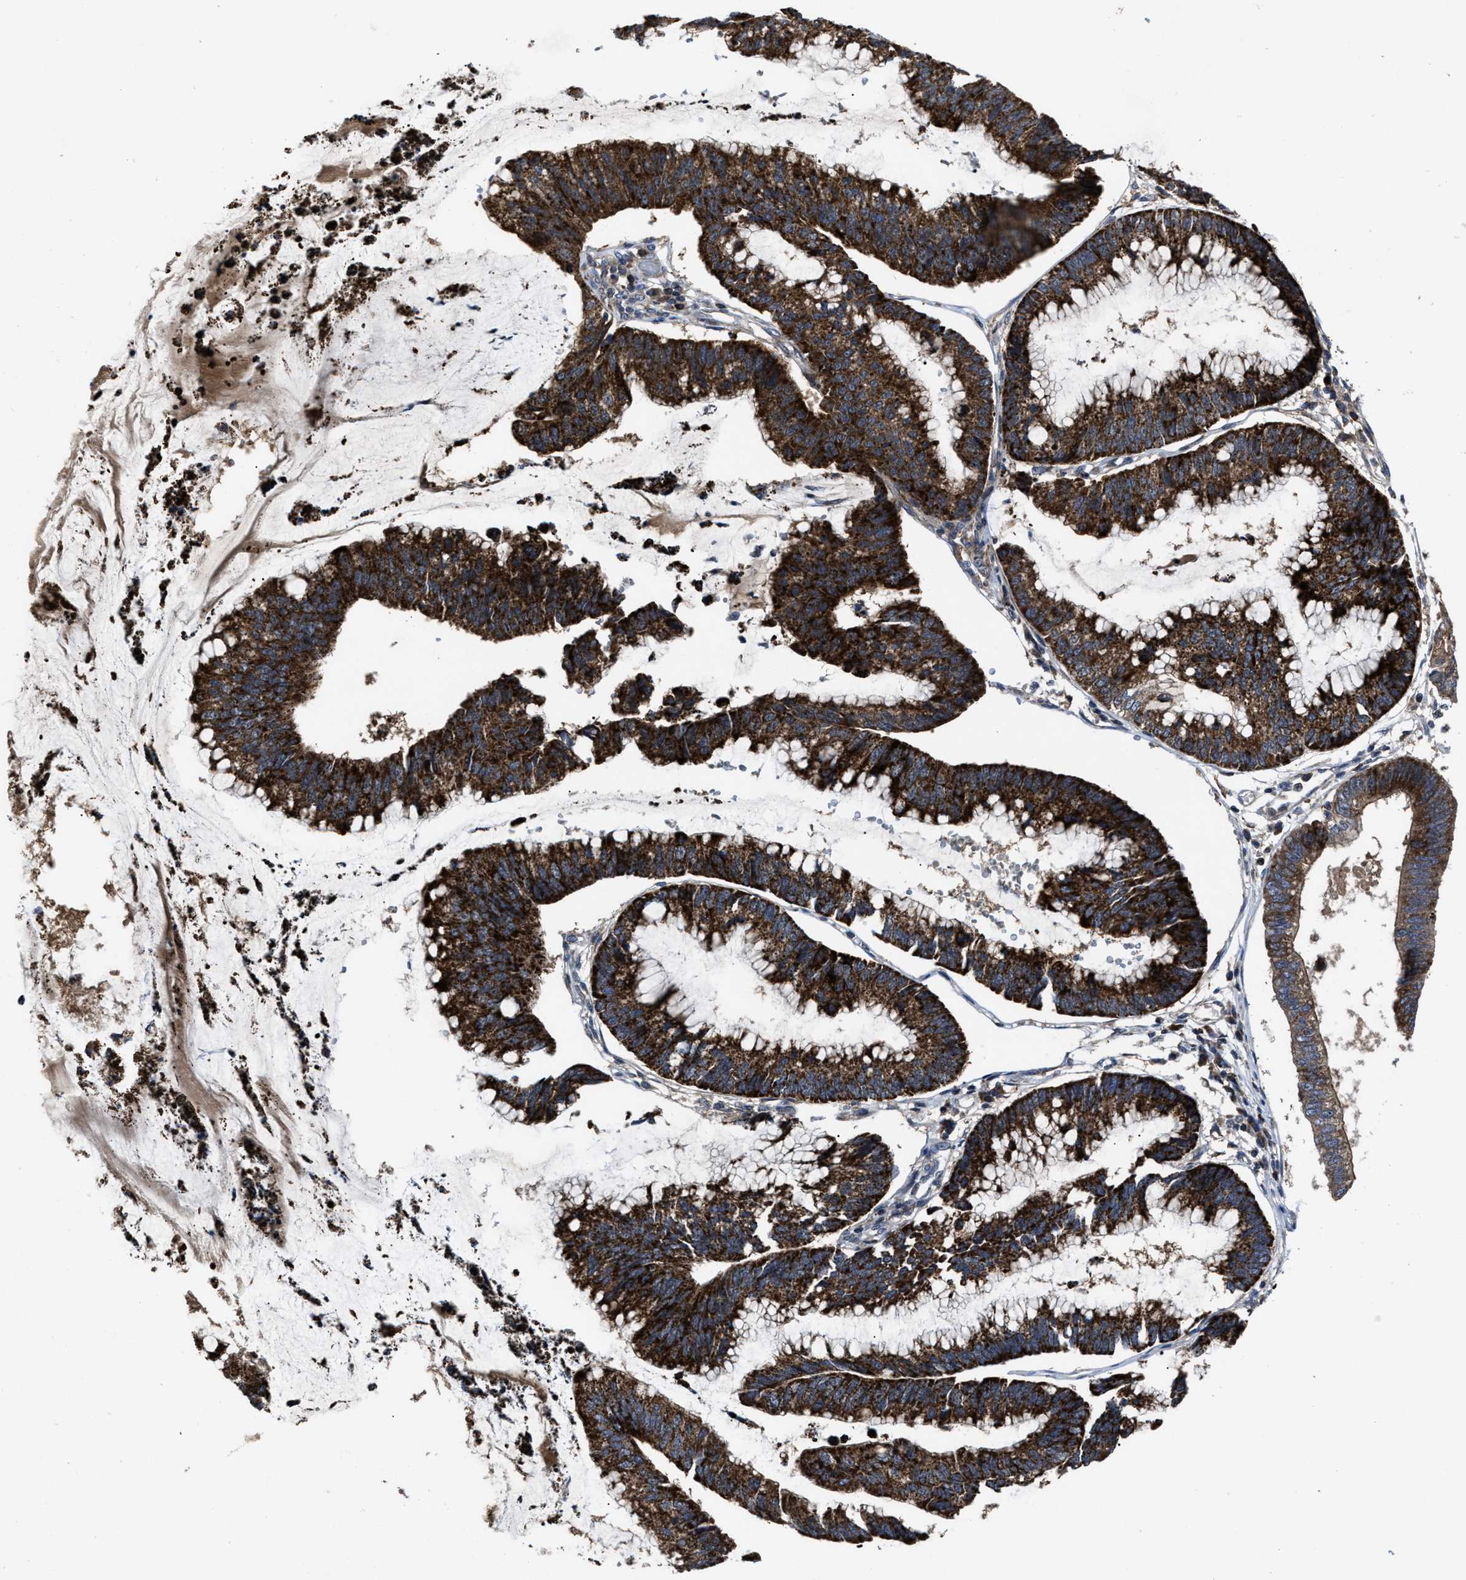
{"staining": {"intensity": "strong", "quantity": ">75%", "location": "cytoplasmic/membranous"}, "tissue": "stomach cancer", "cell_type": "Tumor cells", "image_type": "cancer", "snomed": [{"axis": "morphology", "description": "Adenocarcinoma, NOS"}, {"axis": "topography", "description": "Stomach"}], "caption": "Brown immunohistochemical staining in human stomach cancer reveals strong cytoplasmic/membranous positivity in about >75% of tumor cells. Using DAB (3,3'-diaminobenzidine) (brown) and hematoxylin (blue) stains, captured at high magnification using brightfield microscopy.", "gene": "PASK", "patient": {"sex": "male", "age": 59}}